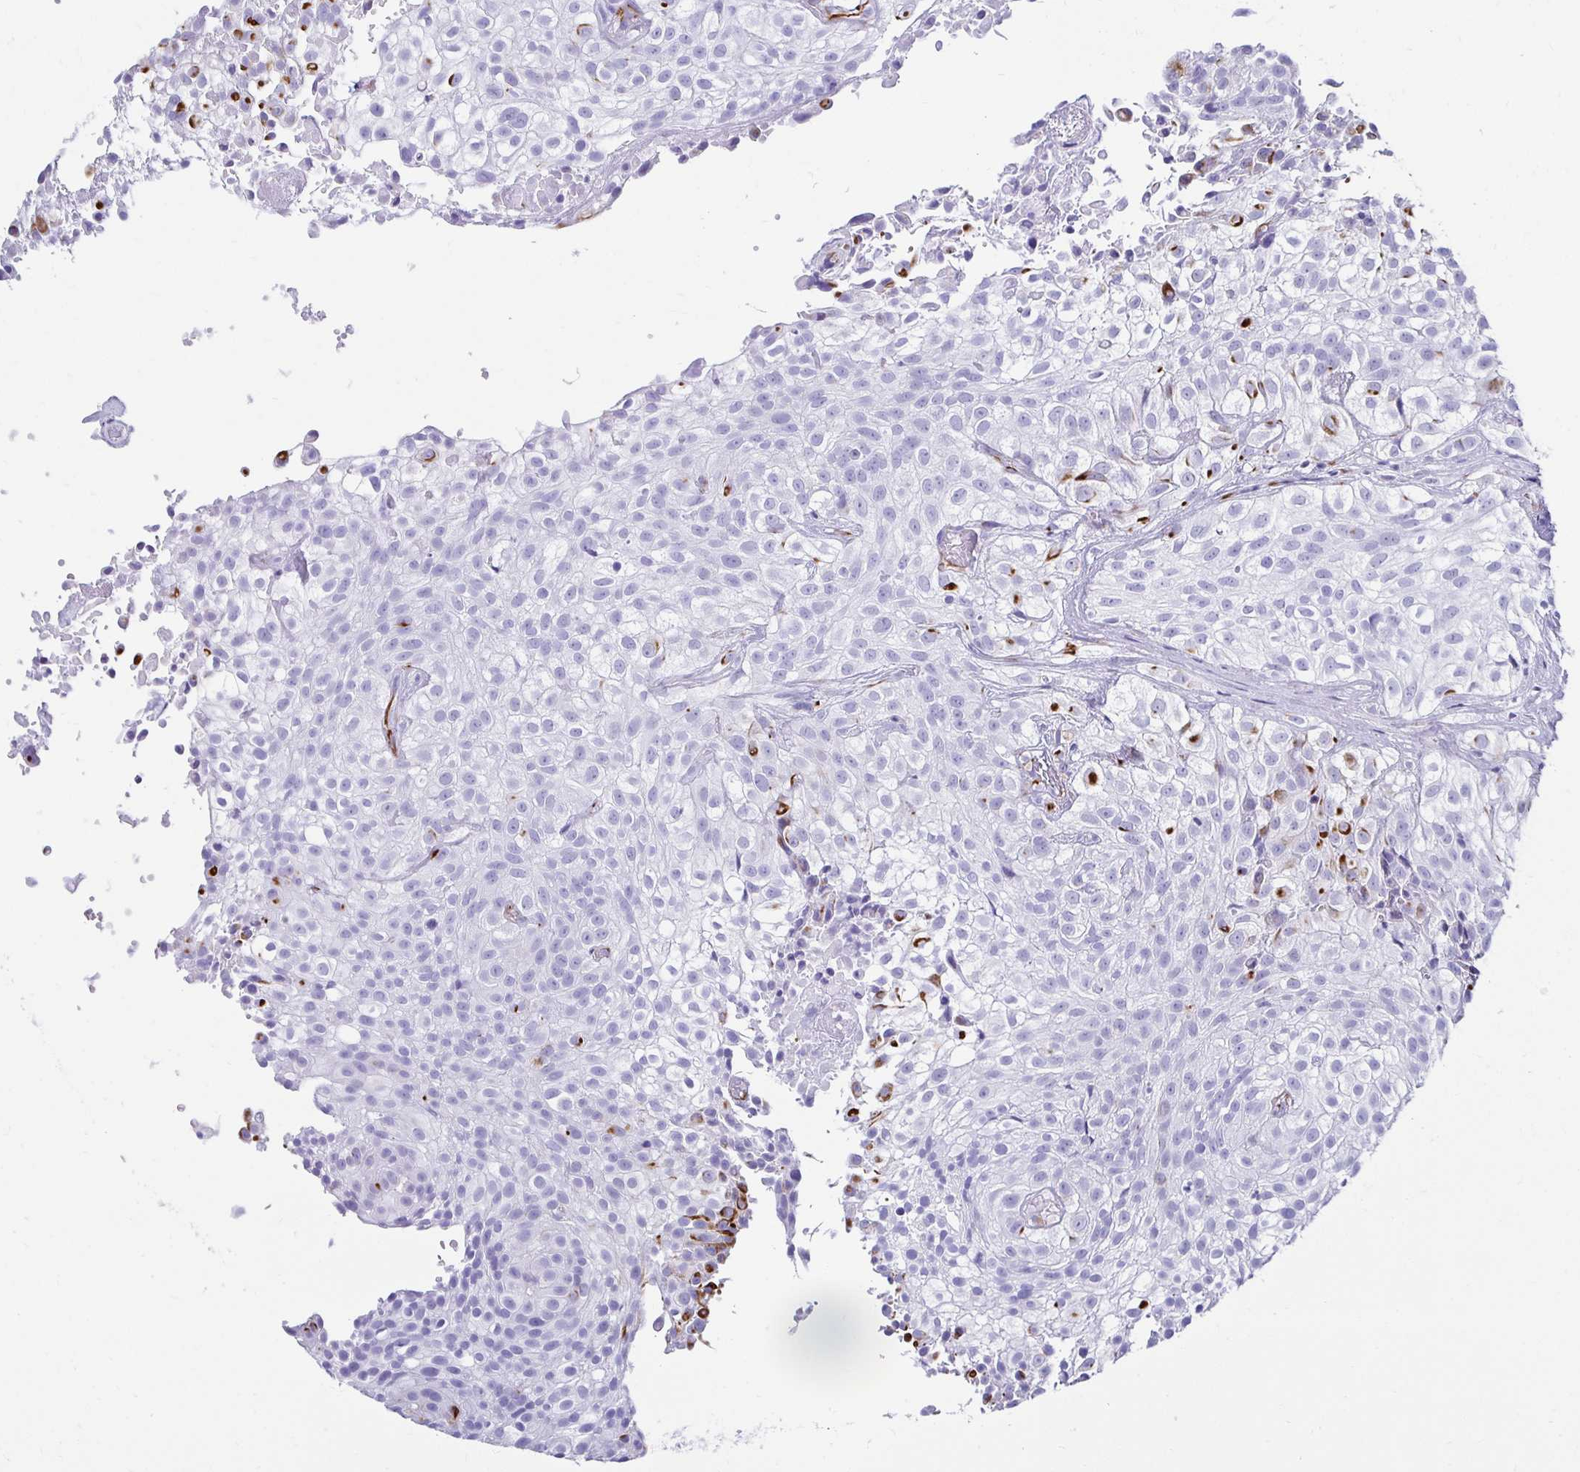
{"staining": {"intensity": "strong", "quantity": "<25%", "location": "cytoplasmic/membranous"}, "tissue": "urothelial cancer", "cell_type": "Tumor cells", "image_type": "cancer", "snomed": [{"axis": "morphology", "description": "Urothelial carcinoma, High grade"}, {"axis": "topography", "description": "Urinary bladder"}], "caption": "Protein expression analysis of urothelial cancer exhibits strong cytoplasmic/membranous expression in approximately <25% of tumor cells.", "gene": "TMEM54", "patient": {"sex": "male", "age": 56}}